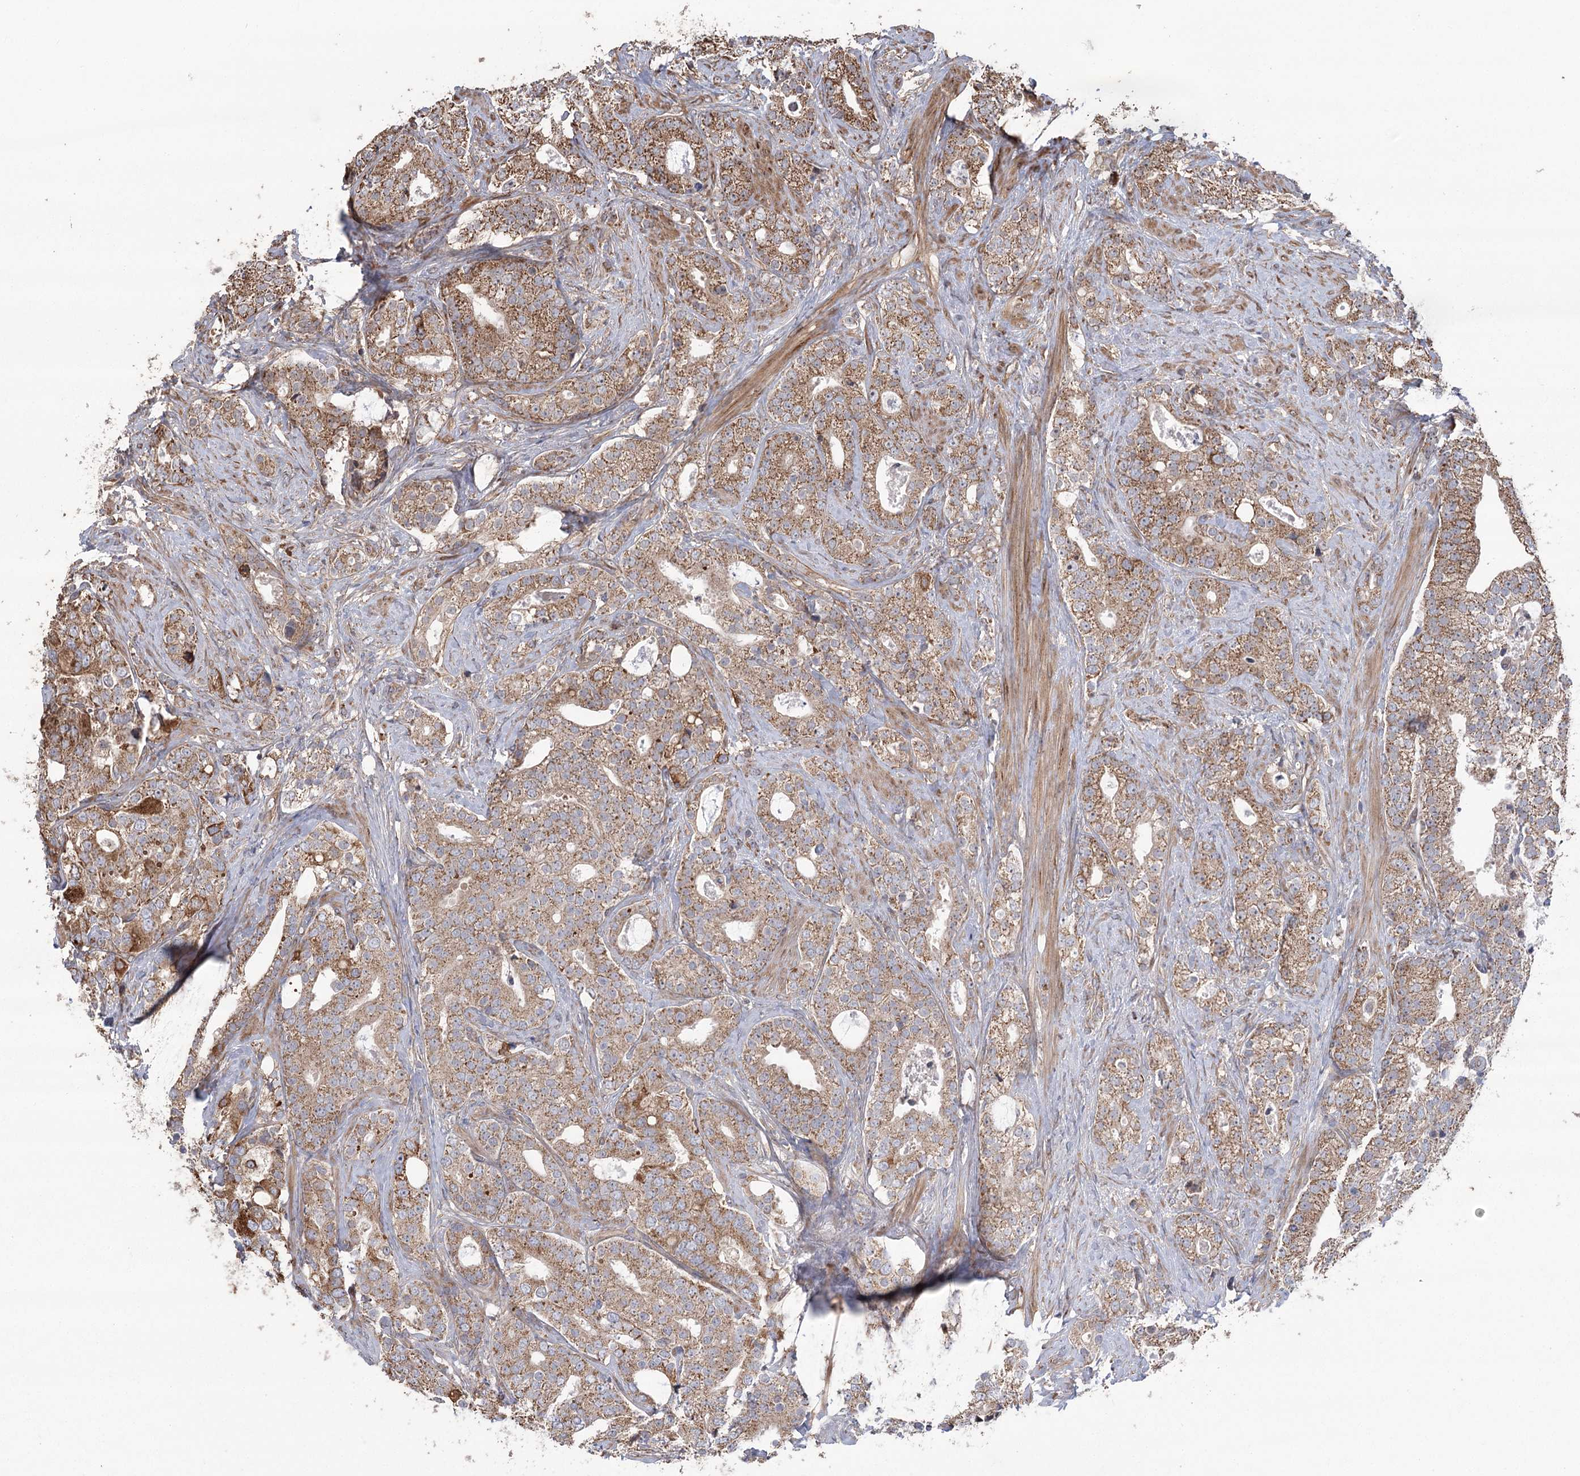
{"staining": {"intensity": "moderate", "quantity": ">75%", "location": "cytoplasmic/membranous"}, "tissue": "prostate cancer", "cell_type": "Tumor cells", "image_type": "cancer", "snomed": [{"axis": "morphology", "description": "Adenocarcinoma, High grade"}, {"axis": "topography", "description": "Prostate and seminal vesicle, NOS"}], "caption": "Immunohistochemistry (IHC) histopathology image of neoplastic tissue: human prostate cancer stained using immunohistochemistry (IHC) shows medium levels of moderate protein expression localized specifically in the cytoplasmic/membranous of tumor cells, appearing as a cytoplasmic/membranous brown color.", "gene": "RWDD4", "patient": {"sex": "male", "age": 67}}